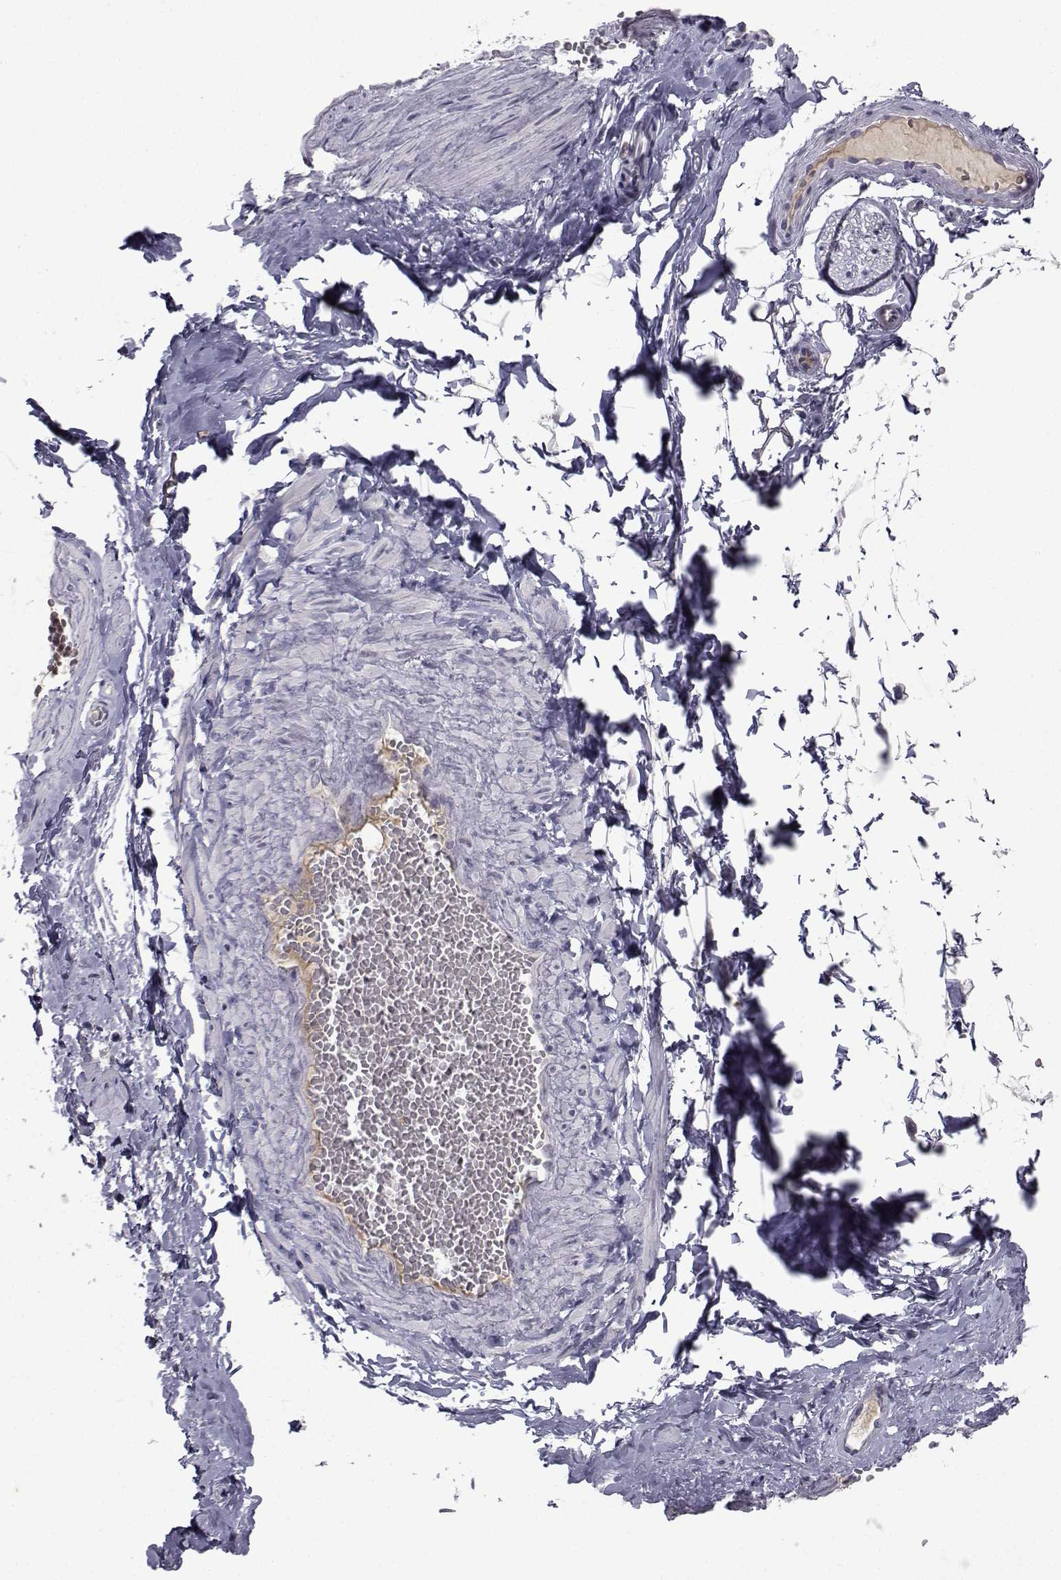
{"staining": {"intensity": "negative", "quantity": "none", "location": "none"}, "tissue": "adipose tissue", "cell_type": "Adipocytes", "image_type": "normal", "snomed": [{"axis": "morphology", "description": "Normal tissue, NOS"}, {"axis": "topography", "description": "Smooth muscle"}, {"axis": "topography", "description": "Peripheral nerve tissue"}], "caption": "Histopathology image shows no protein staining in adipocytes of unremarkable adipose tissue. Nuclei are stained in blue.", "gene": "PAX2", "patient": {"sex": "male", "age": 22}}